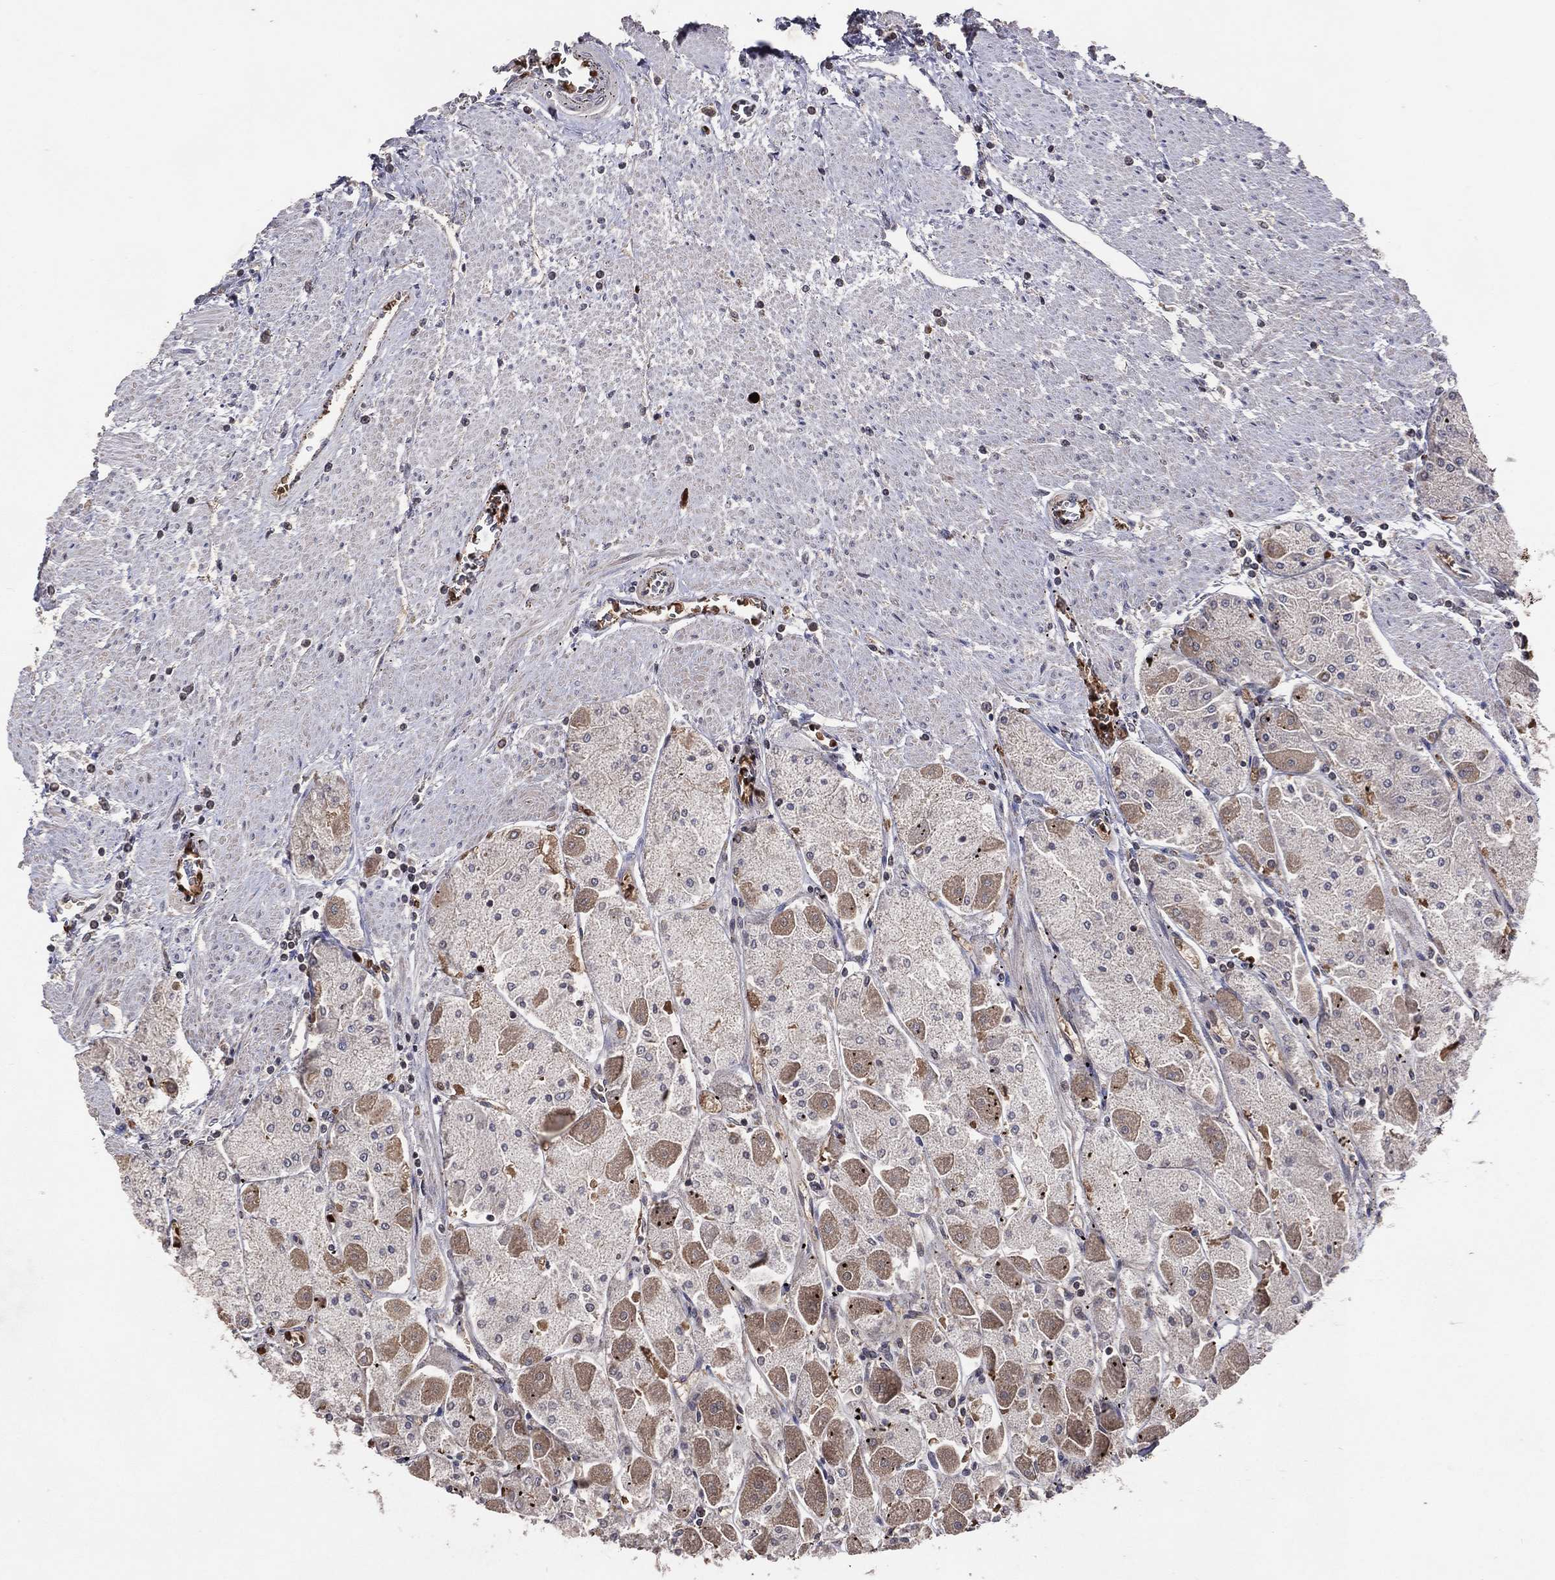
{"staining": {"intensity": "weak", "quantity": "<25%", "location": "cytoplasmic/membranous"}, "tissue": "stomach", "cell_type": "Glandular cells", "image_type": "normal", "snomed": [{"axis": "morphology", "description": "Normal tissue, NOS"}, {"axis": "topography", "description": "Stomach"}], "caption": "Immunohistochemical staining of unremarkable human stomach demonstrates no significant expression in glandular cells.", "gene": "DNAH7", "patient": {"sex": "male", "age": 70}}